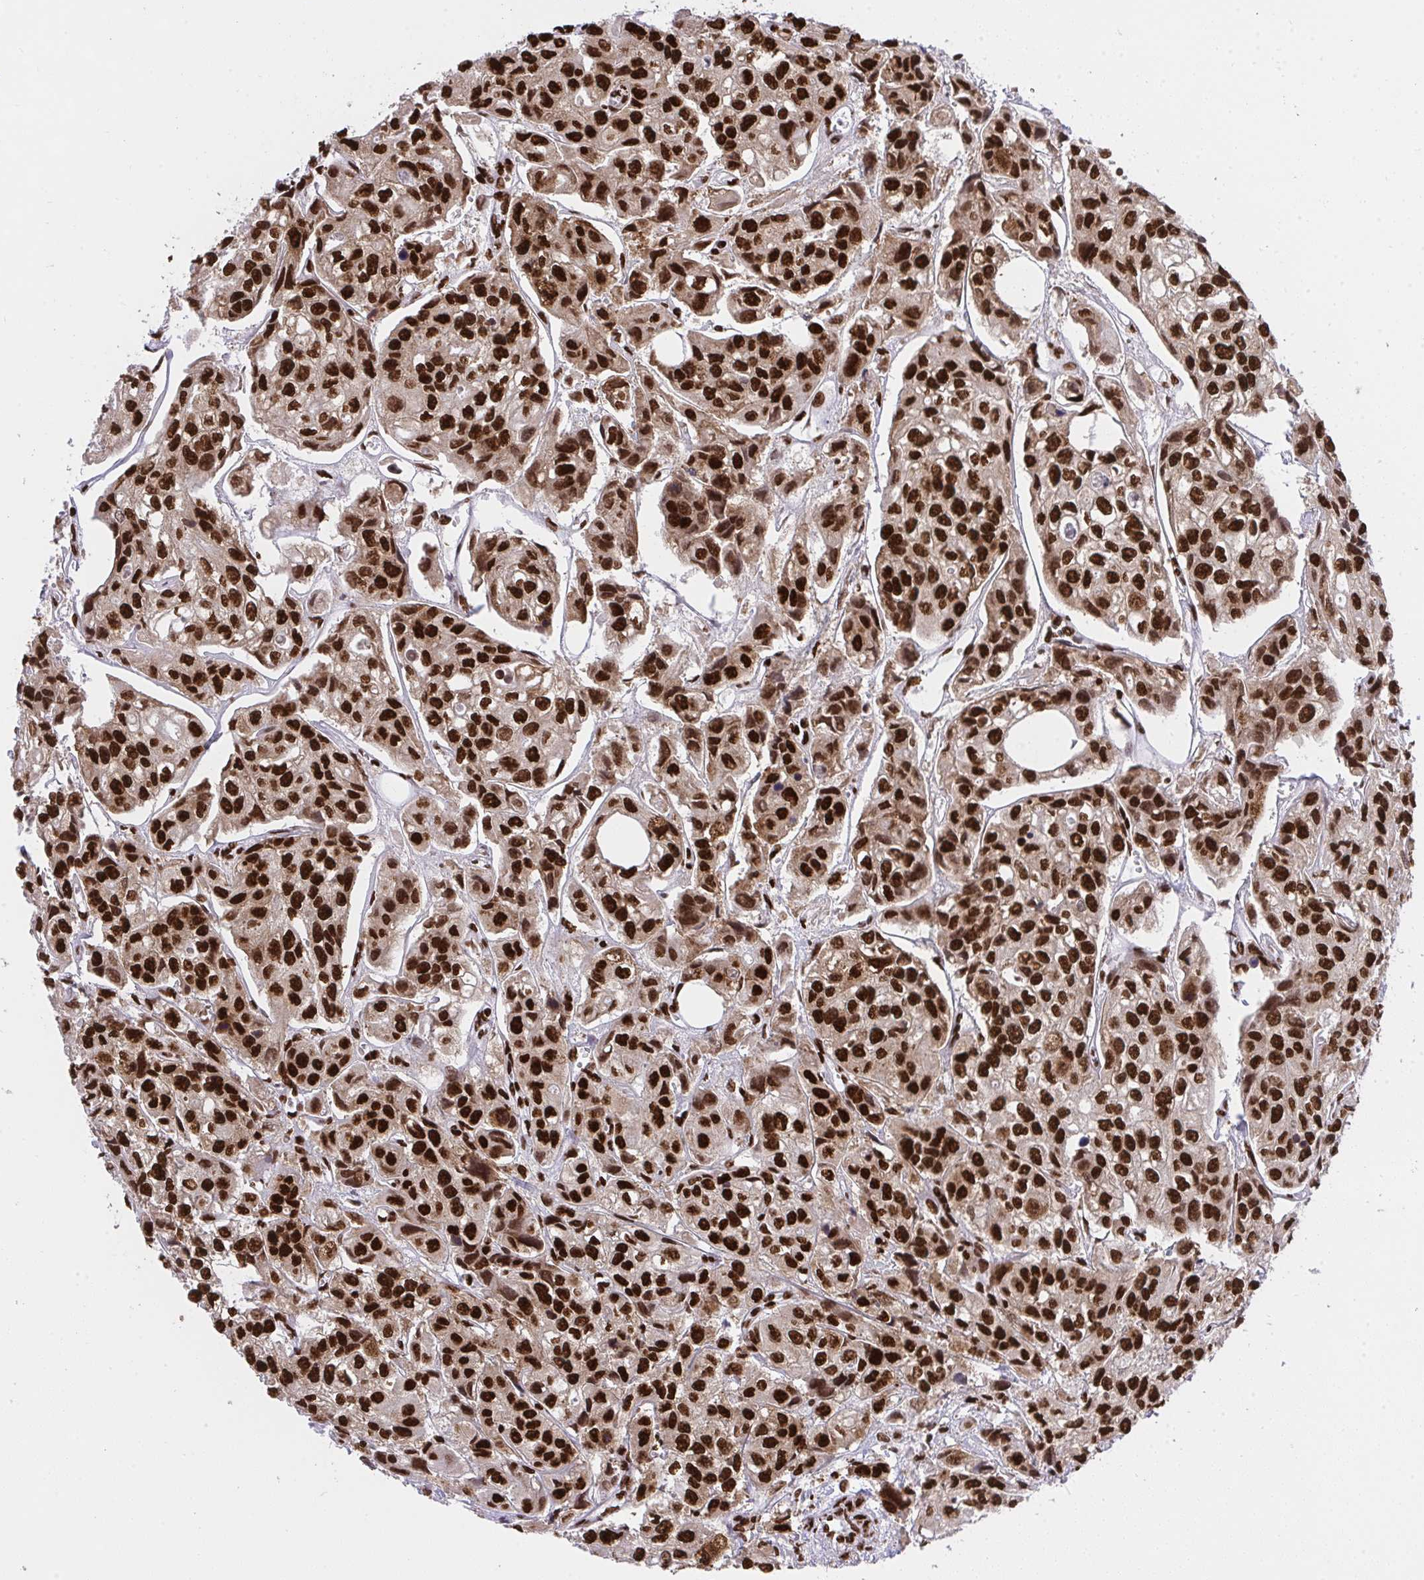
{"staining": {"intensity": "strong", "quantity": ">75%", "location": "nuclear"}, "tissue": "urothelial cancer", "cell_type": "Tumor cells", "image_type": "cancer", "snomed": [{"axis": "morphology", "description": "Urothelial carcinoma, High grade"}, {"axis": "topography", "description": "Urinary bladder"}], "caption": "Protein staining of urothelial cancer tissue displays strong nuclear positivity in about >75% of tumor cells. The staining was performed using DAB, with brown indicating positive protein expression. Nuclei are stained blue with hematoxylin.", "gene": "HNRNPL", "patient": {"sex": "male", "age": 67}}